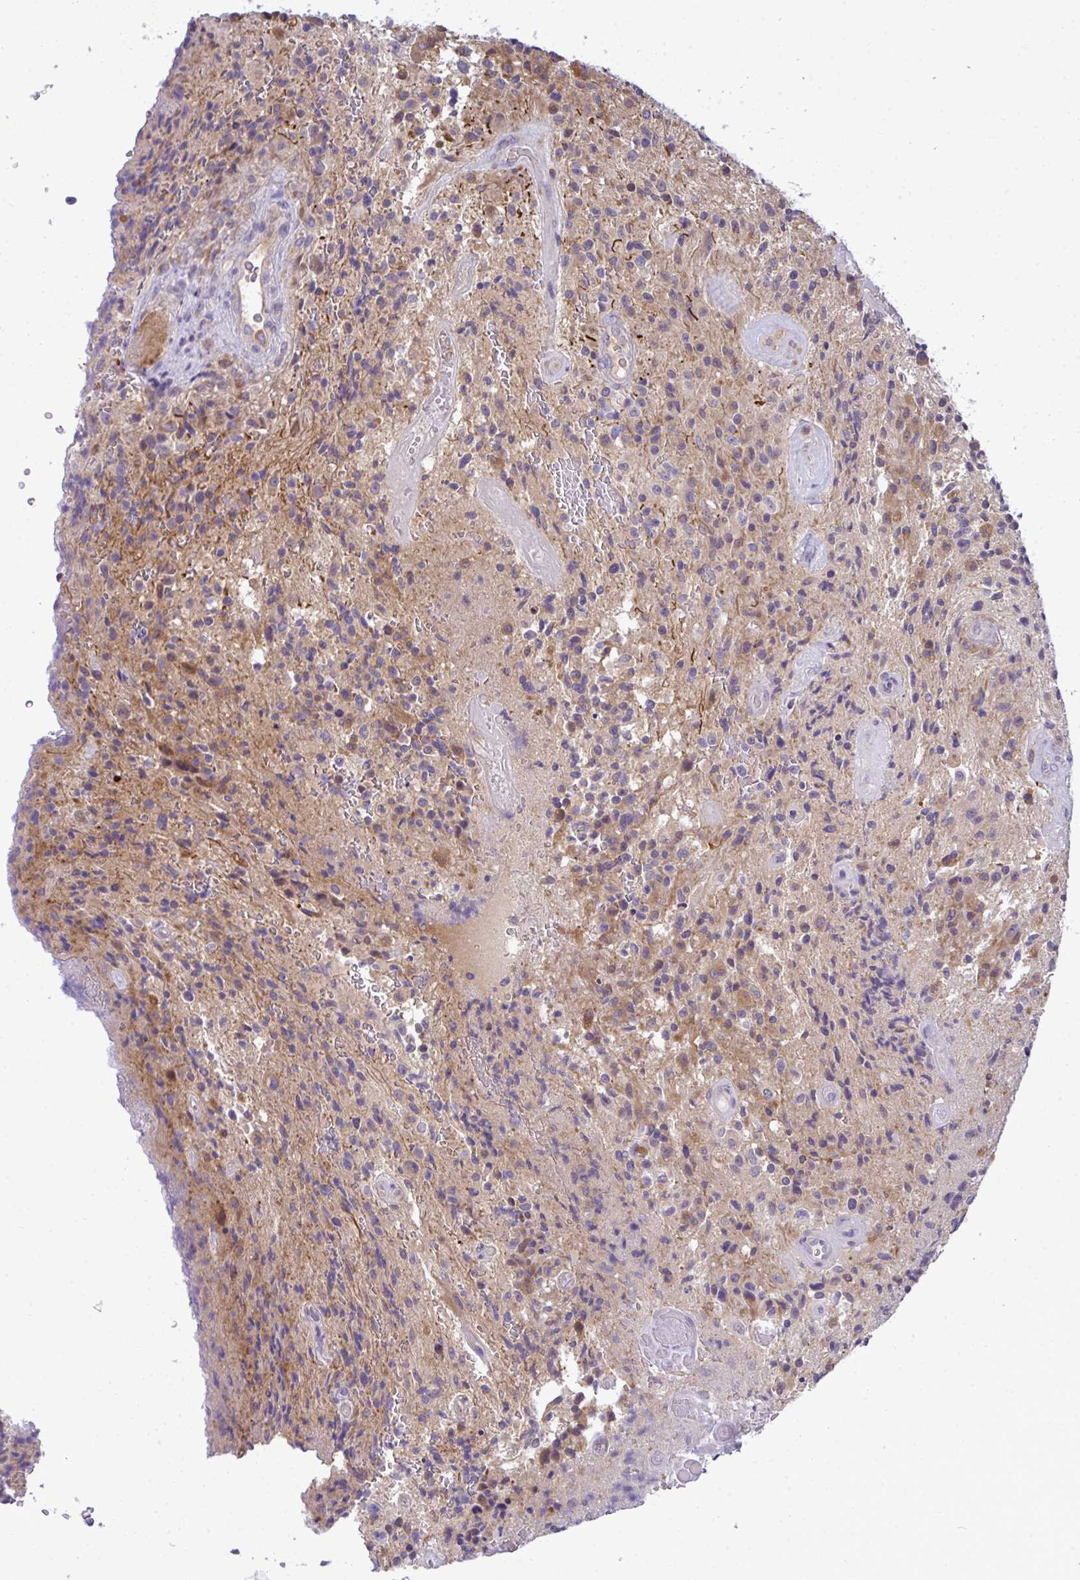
{"staining": {"intensity": "moderate", "quantity": "<25%", "location": "cytoplasmic/membranous"}, "tissue": "glioma", "cell_type": "Tumor cells", "image_type": "cancer", "snomed": [{"axis": "morphology", "description": "Normal tissue, NOS"}, {"axis": "morphology", "description": "Glioma, malignant, High grade"}, {"axis": "topography", "description": "Cerebral cortex"}], "caption": "Moderate cytoplasmic/membranous protein expression is appreciated in approximately <25% of tumor cells in high-grade glioma (malignant).", "gene": "SLC30A6", "patient": {"sex": "male", "age": 56}}